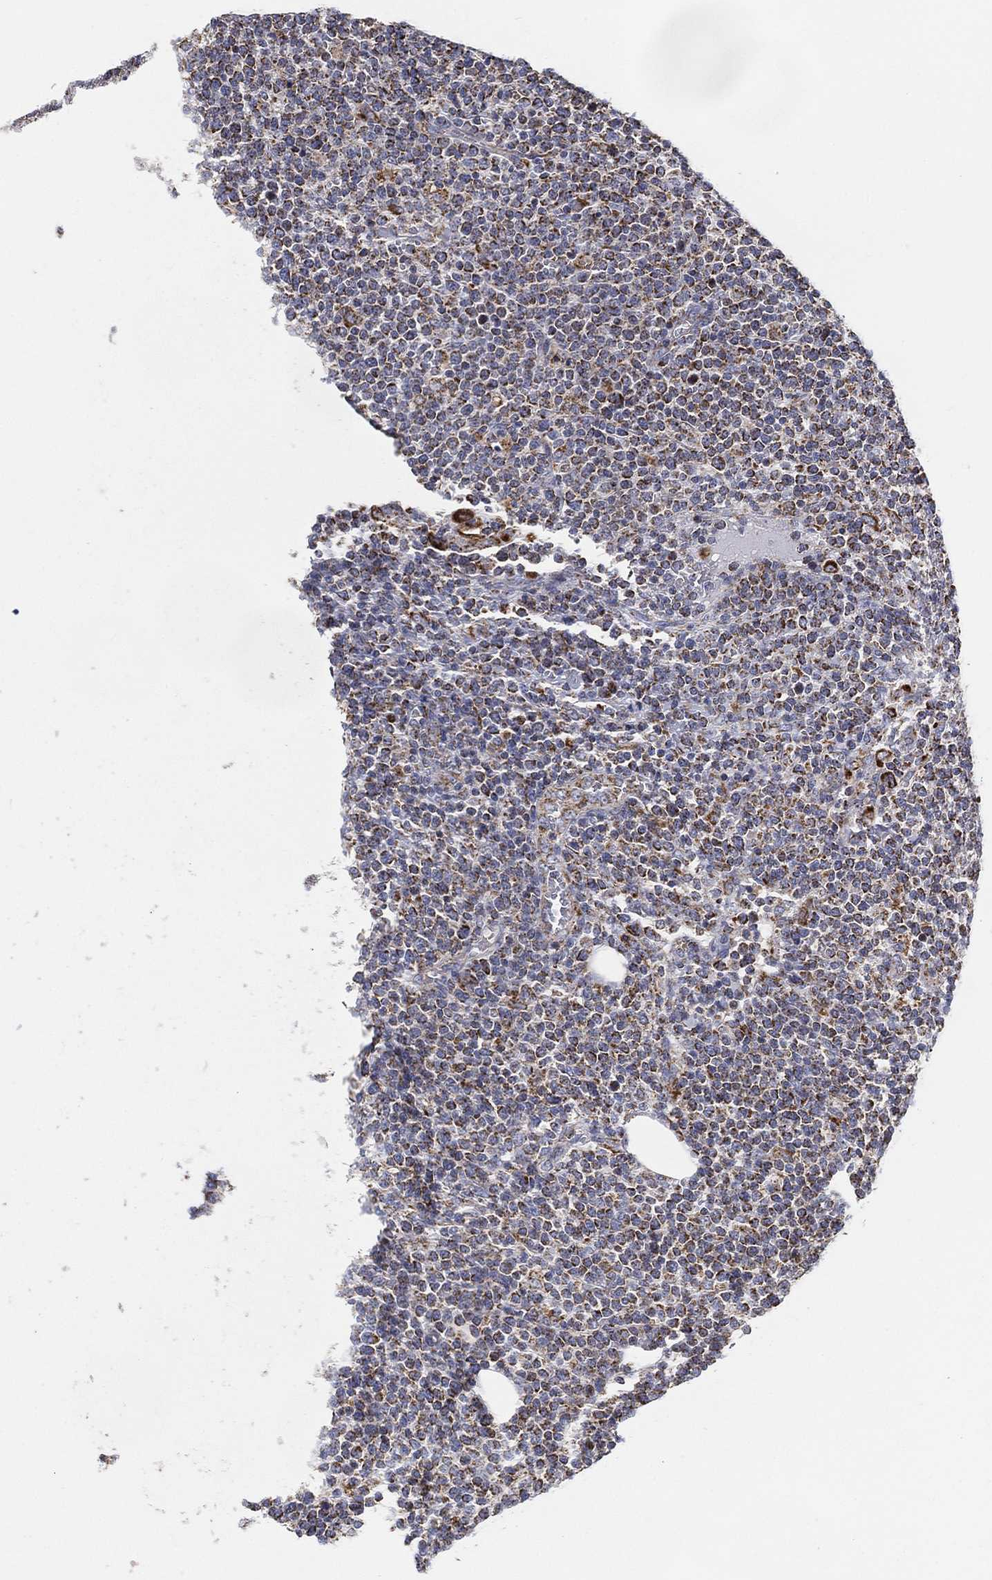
{"staining": {"intensity": "moderate", "quantity": "25%-75%", "location": "cytoplasmic/membranous"}, "tissue": "lymphoma", "cell_type": "Tumor cells", "image_type": "cancer", "snomed": [{"axis": "morphology", "description": "Malignant lymphoma, non-Hodgkin's type, High grade"}, {"axis": "topography", "description": "Lymph node"}], "caption": "Immunohistochemistry (IHC) (DAB) staining of high-grade malignant lymphoma, non-Hodgkin's type demonstrates moderate cytoplasmic/membranous protein staining in approximately 25%-75% of tumor cells.", "gene": "GCAT", "patient": {"sex": "male", "age": 61}}